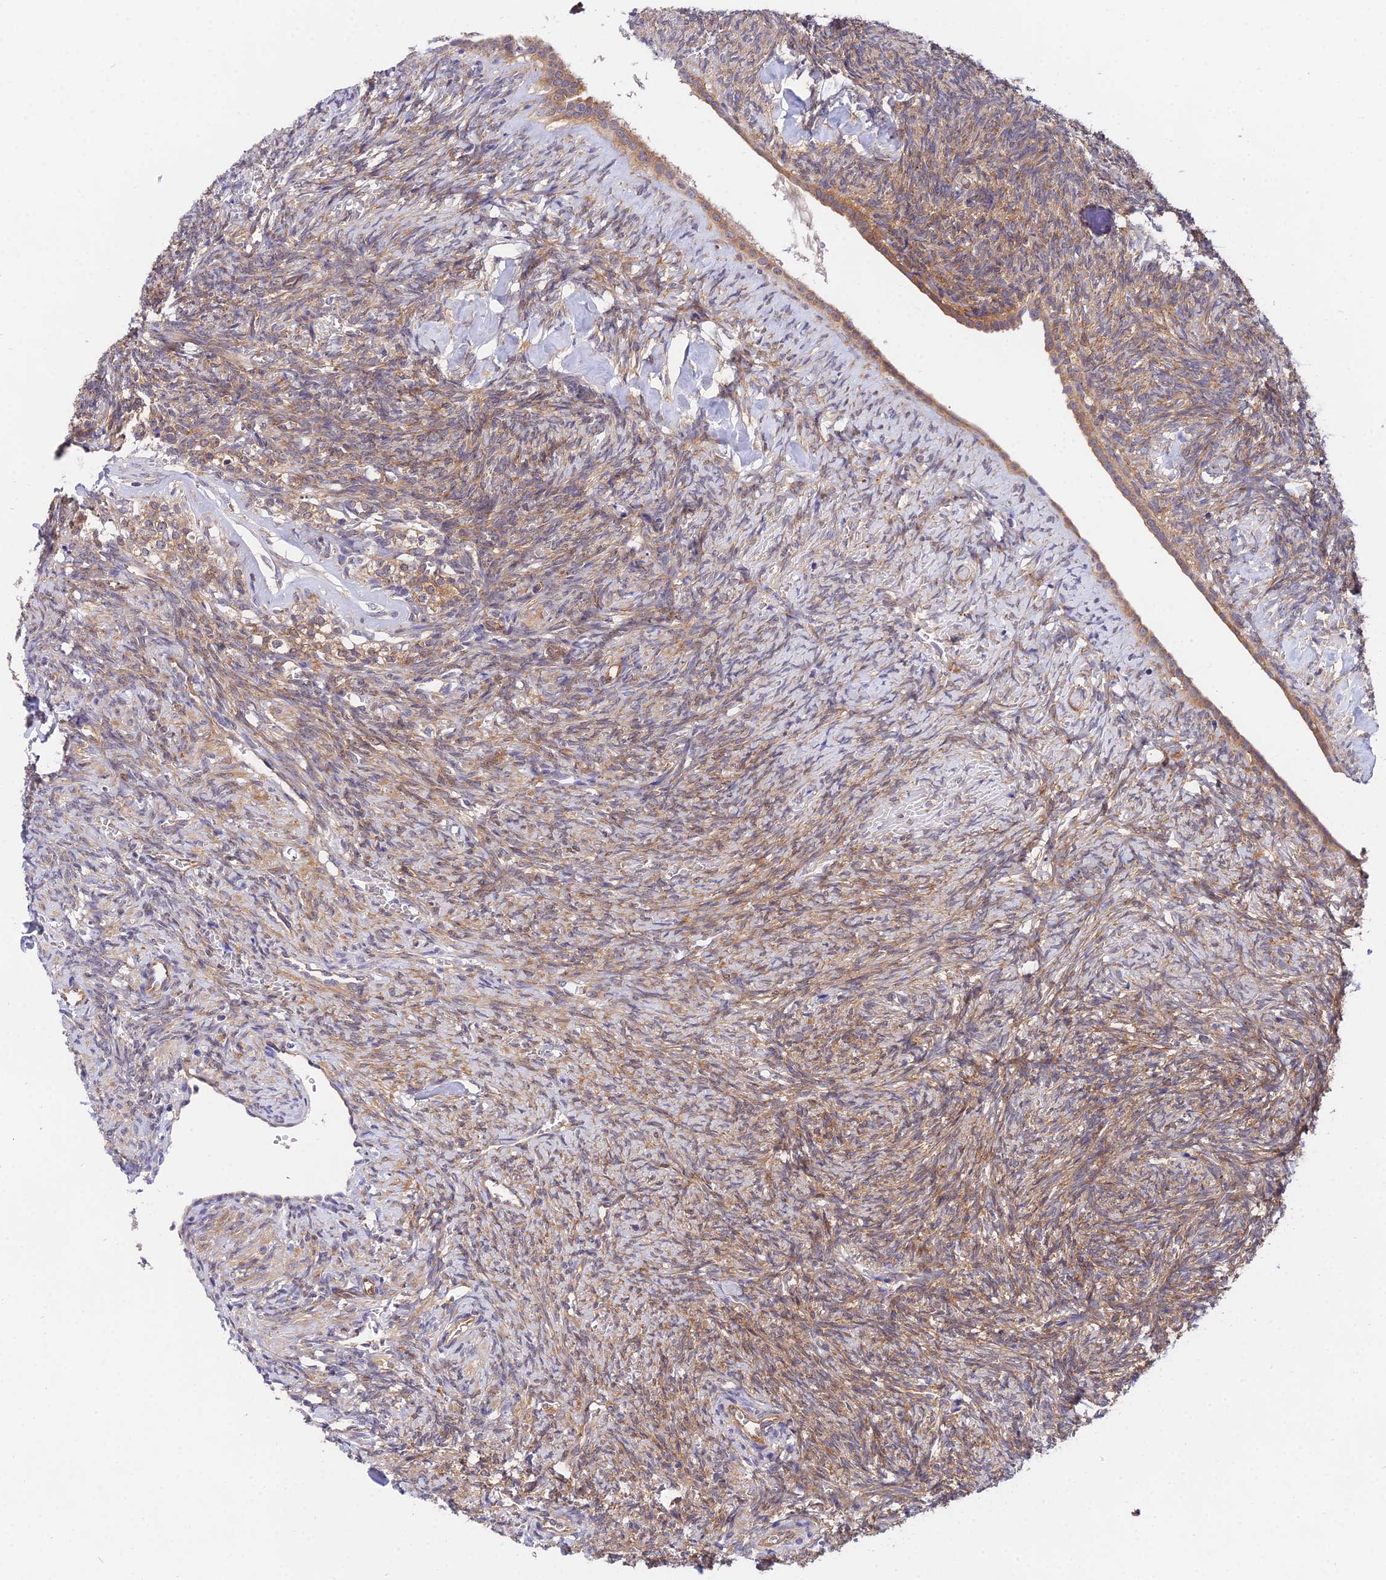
{"staining": {"intensity": "weak", "quantity": "25%-75%", "location": "cytoplasmic/membranous"}, "tissue": "ovary", "cell_type": "Ovarian stroma cells", "image_type": "normal", "snomed": [{"axis": "morphology", "description": "Normal tissue, NOS"}, {"axis": "topography", "description": "Ovary"}], "caption": "This is a photomicrograph of IHC staining of normal ovary, which shows weak positivity in the cytoplasmic/membranous of ovarian stroma cells.", "gene": "PPP2R2A", "patient": {"sex": "female", "age": 41}}